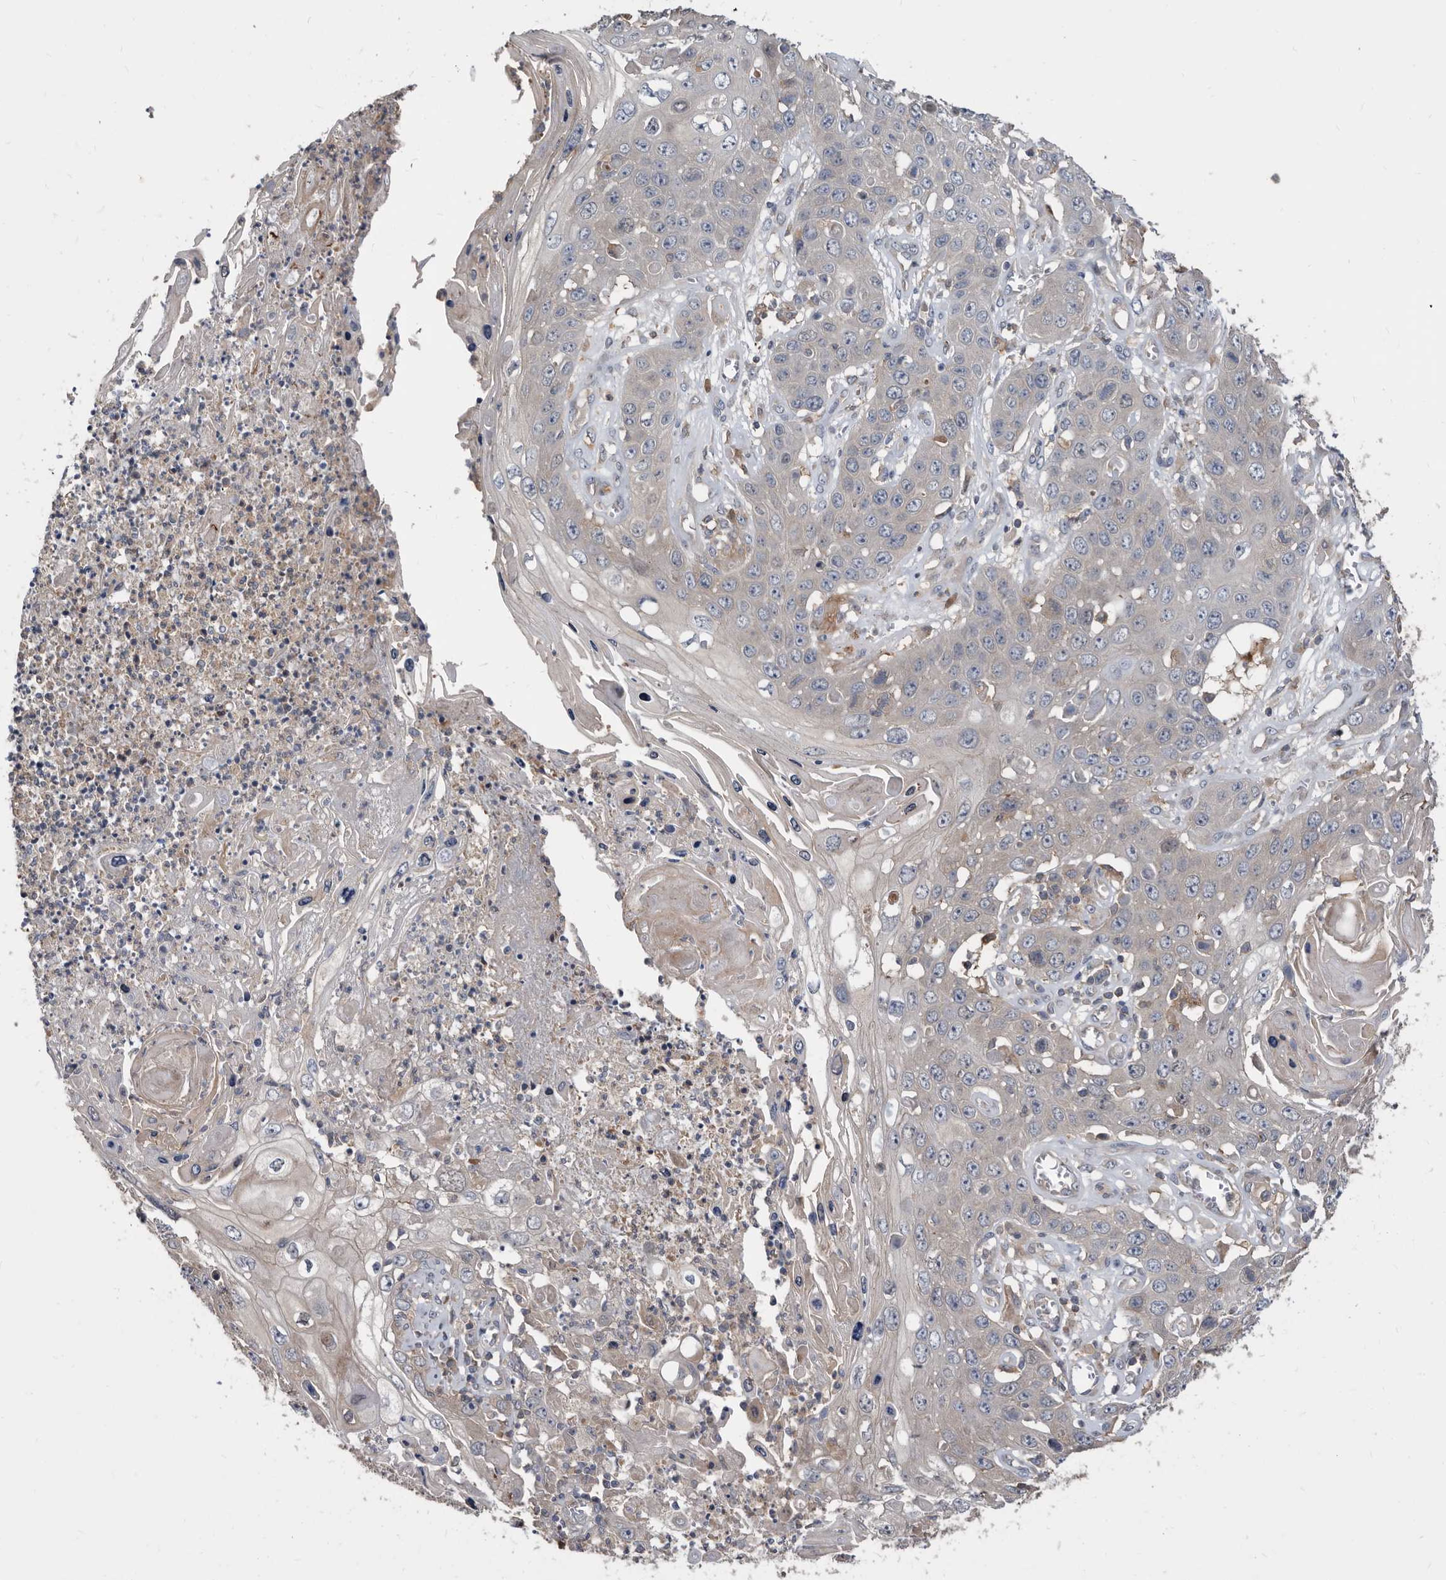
{"staining": {"intensity": "negative", "quantity": "none", "location": "none"}, "tissue": "skin cancer", "cell_type": "Tumor cells", "image_type": "cancer", "snomed": [{"axis": "morphology", "description": "Squamous cell carcinoma, NOS"}, {"axis": "topography", "description": "Skin"}], "caption": "A micrograph of human skin cancer (squamous cell carcinoma) is negative for staining in tumor cells.", "gene": "APEH", "patient": {"sex": "male", "age": 55}}